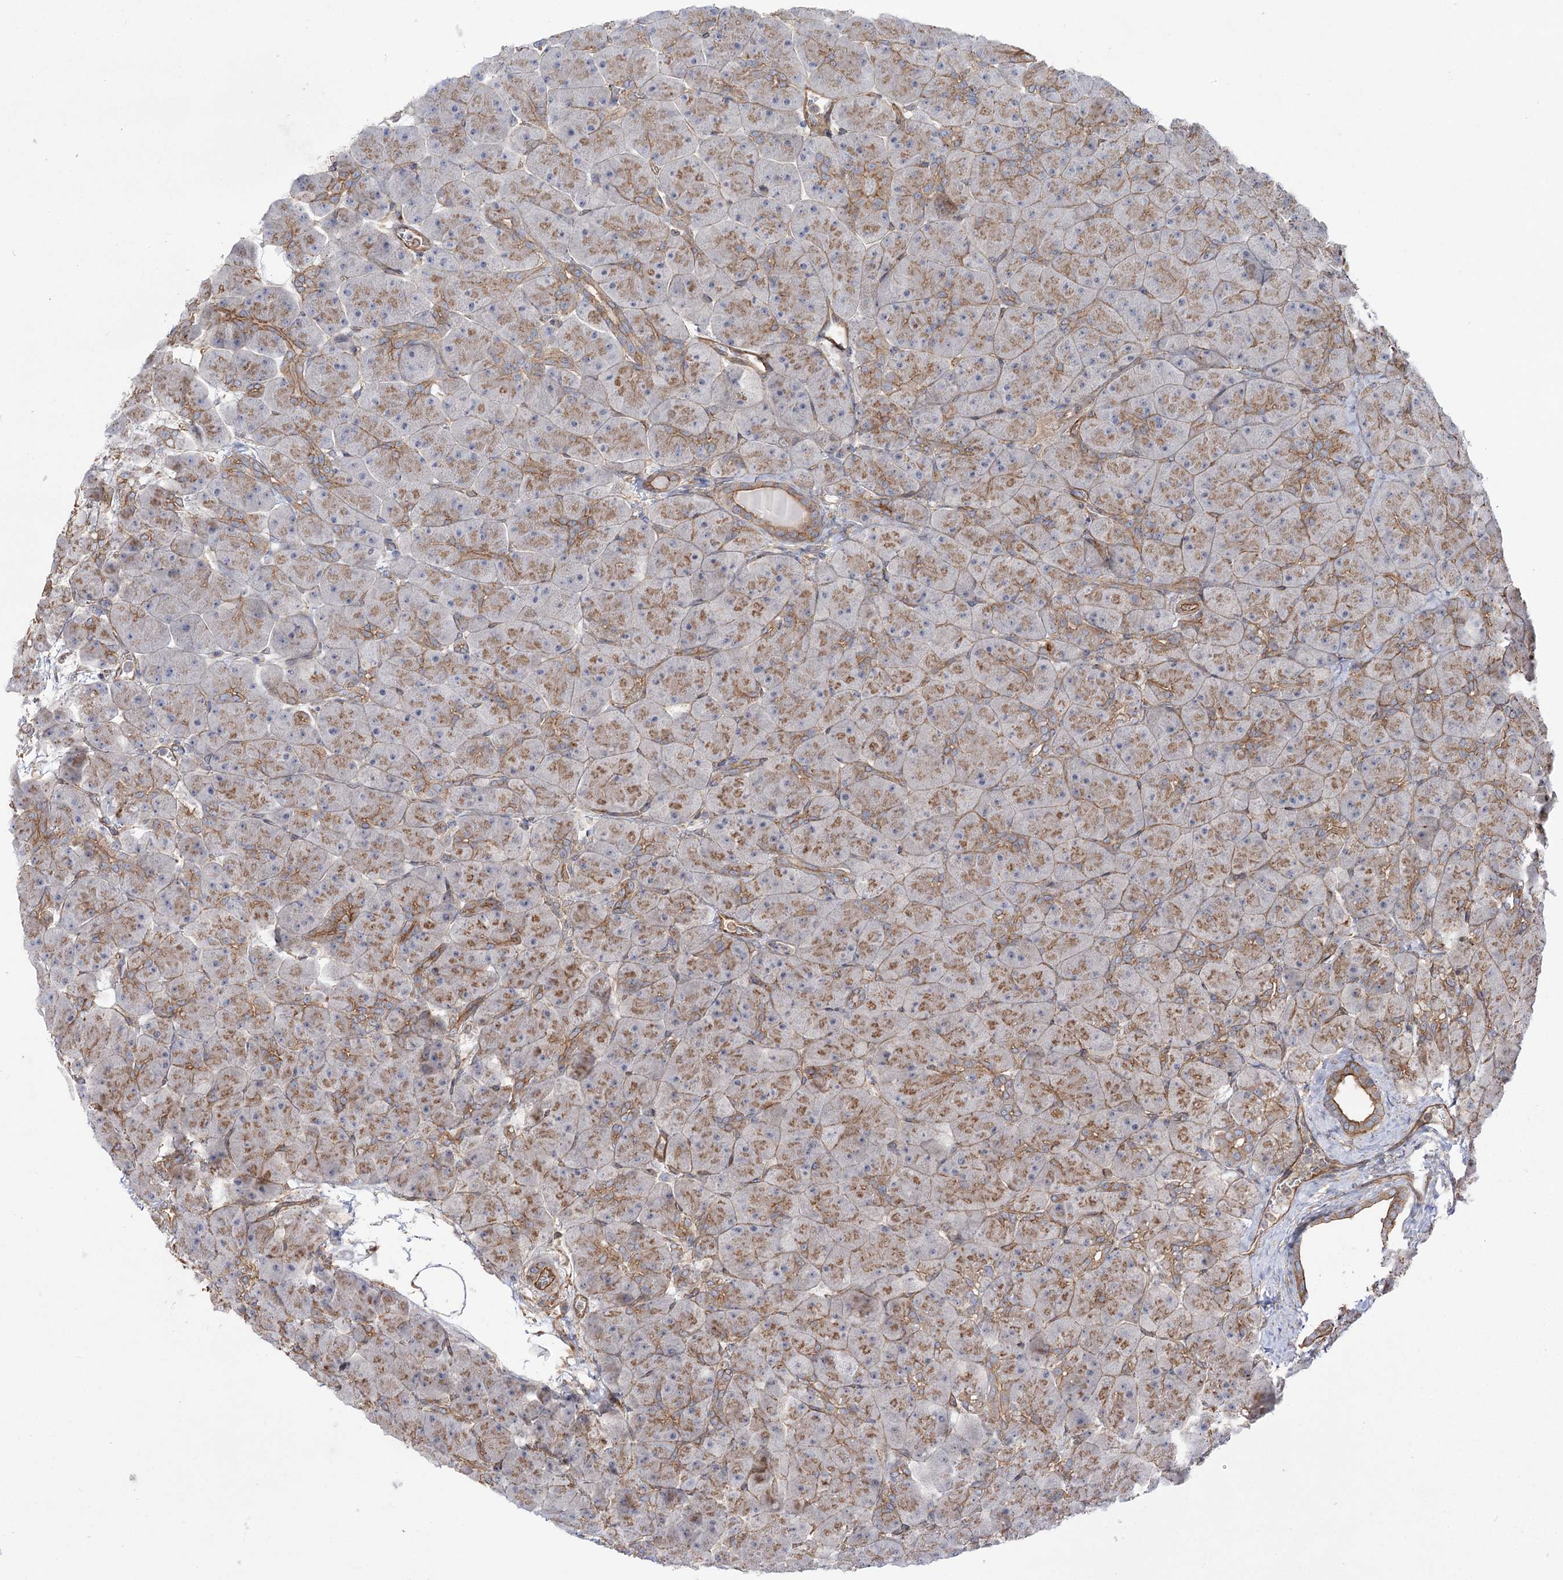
{"staining": {"intensity": "moderate", "quantity": "25%-75%", "location": "cytoplasmic/membranous"}, "tissue": "pancreas", "cell_type": "Exocrine glandular cells", "image_type": "normal", "snomed": [{"axis": "morphology", "description": "Normal tissue, NOS"}, {"axis": "topography", "description": "Pancreas"}], "caption": "Benign pancreas demonstrates moderate cytoplasmic/membranous positivity in approximately 25%-75% of exocrine glandular cells, visualized by immunohistochemistry. (brown staining indicates protein expression, while blue staining denotes nuclei).", "gene": "SH3BP5L", "patient": {"sex": "male", "age": 66}}